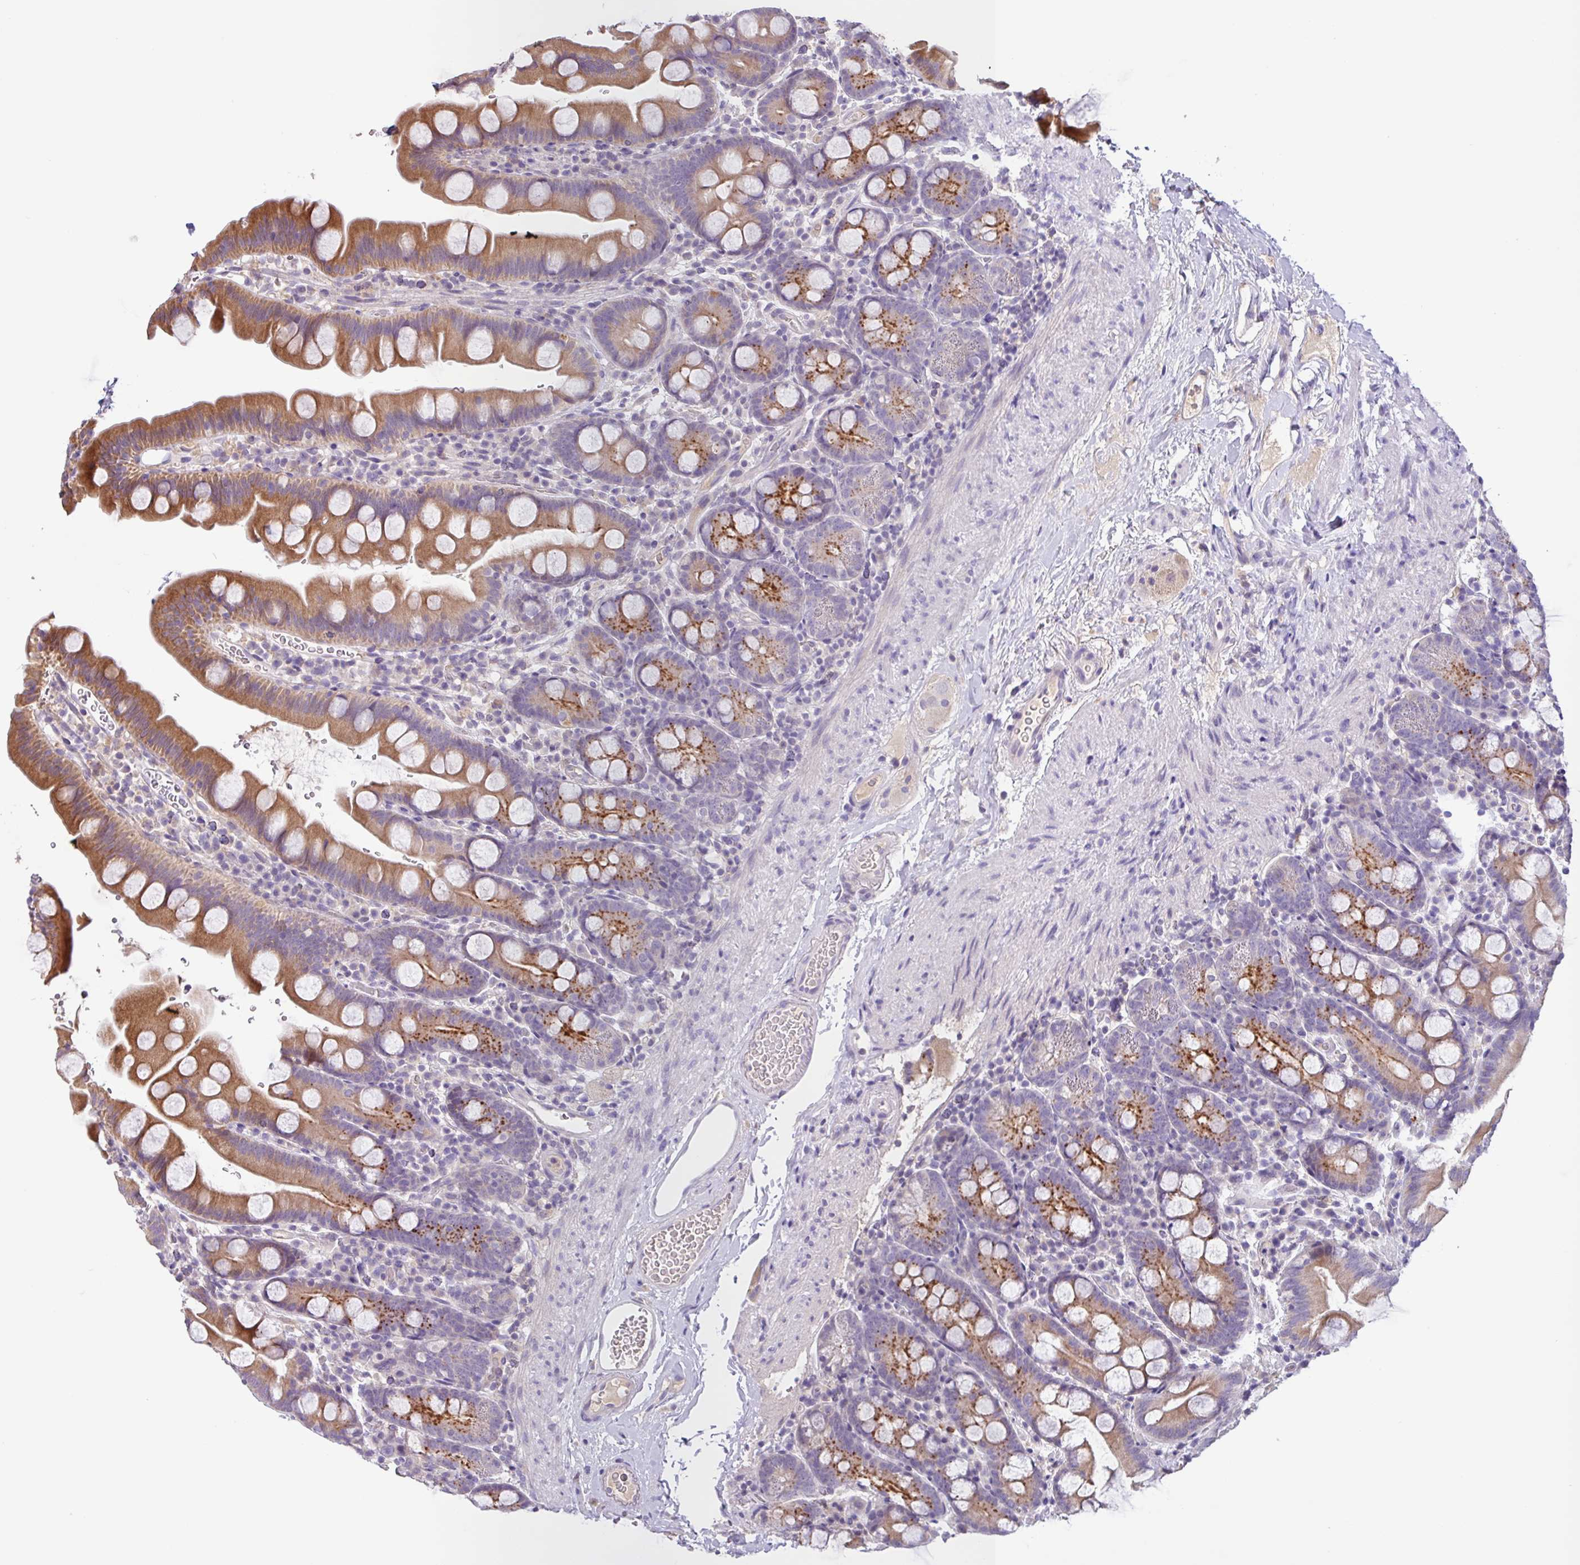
{"staining": {"intensity": "moderate", "quantity": "25%-75%", "location": "cytoplasmic/membranous"}, "tissue": "small intestine", "cell_type": "Glandular cells", "image_type": "normal", "snomed": [{"axis": "morphology", "description": "Normal tissue, NOS"}, {"axis": "topography", "description": "Small intestine"}], "caption": "A brown stain highlights moderate cytoplasmic/membranous expression of a protein in glandular cells of normal small intestine.", "gene": "SFTPB", "patient": {"sex": "female", "age": 68}}